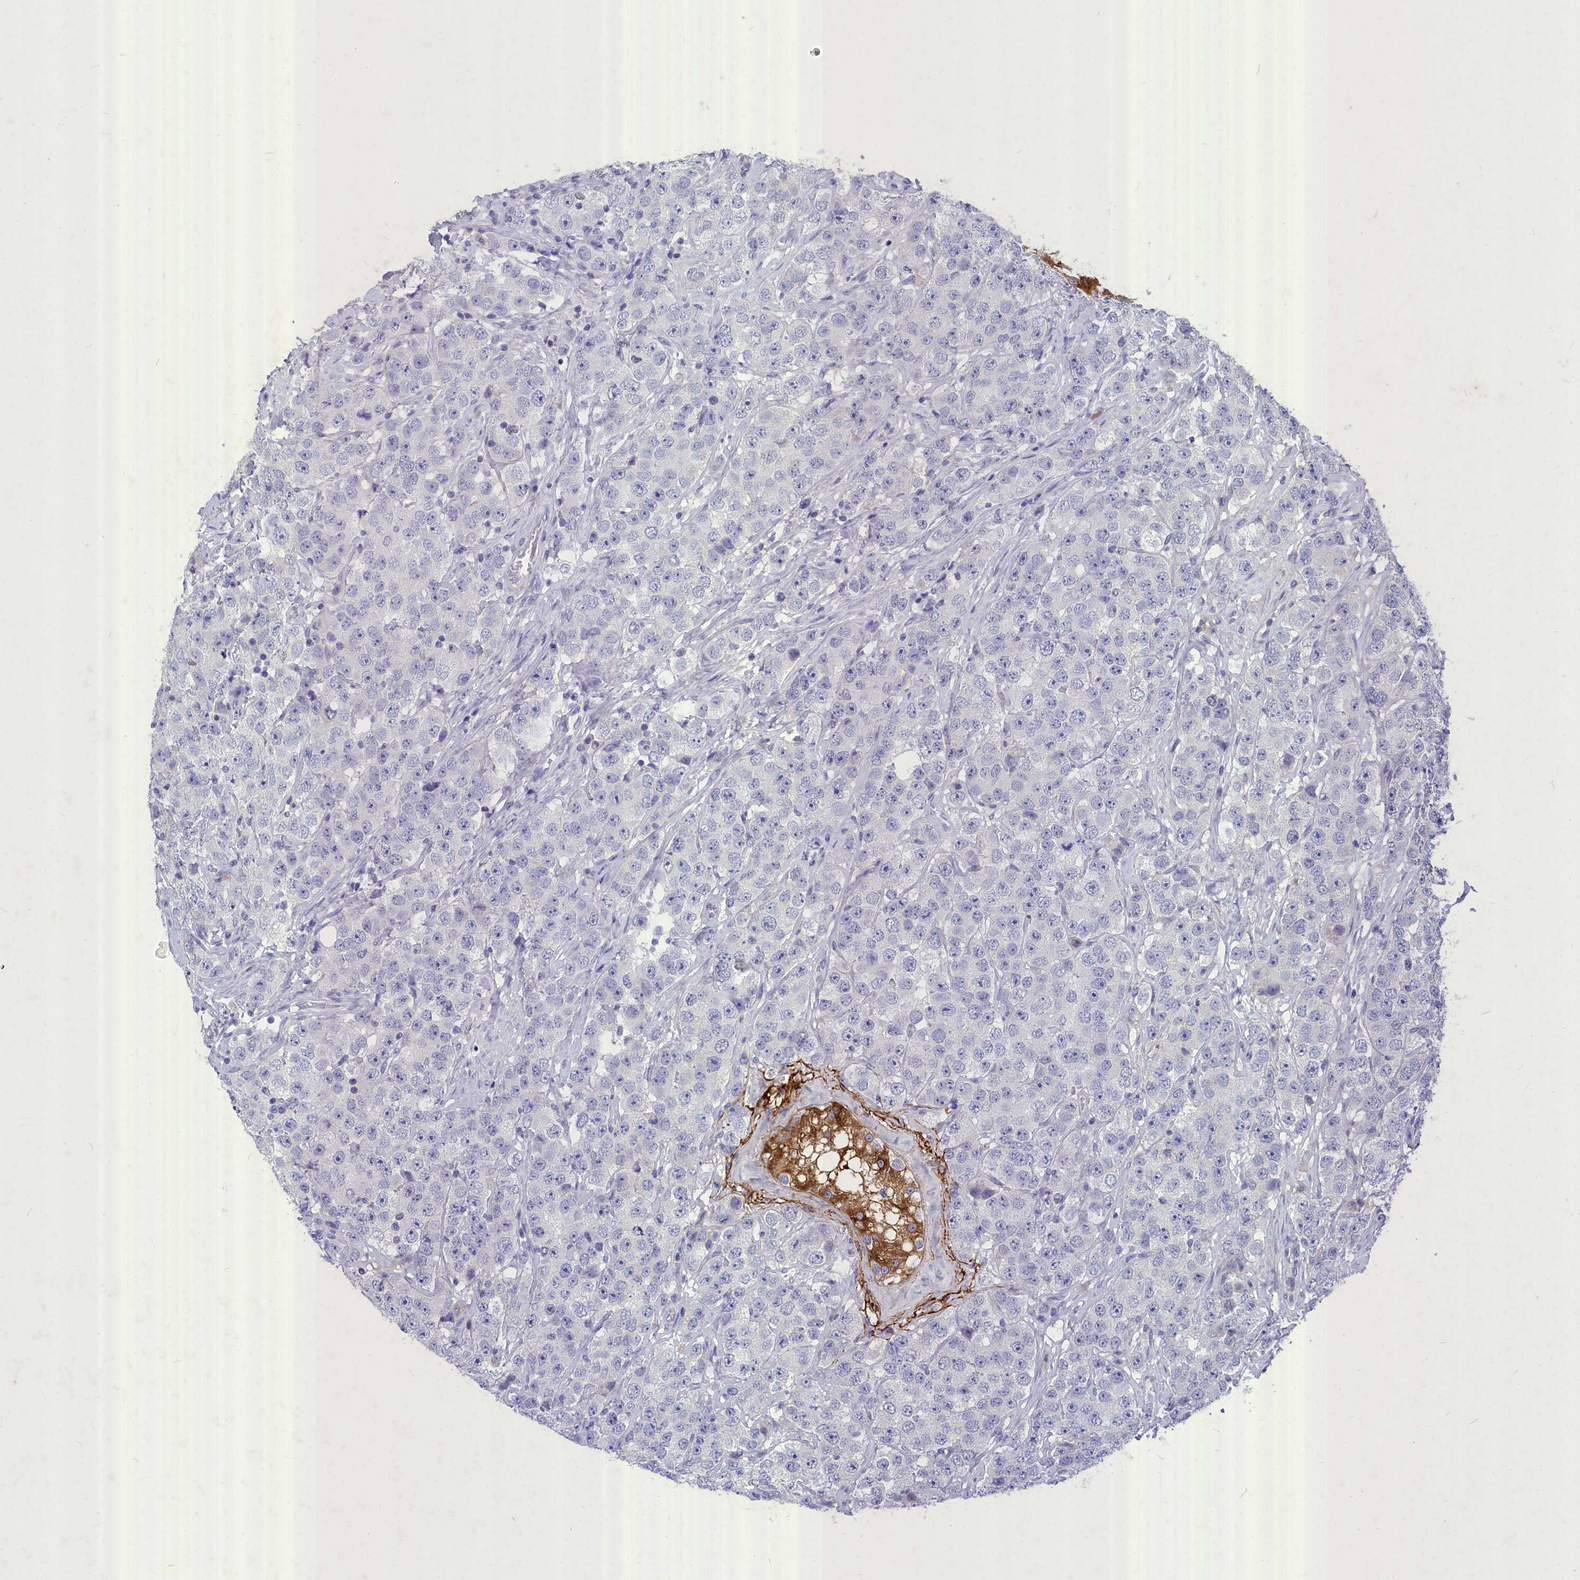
{"staining": {"intensity": "negative", "quantity": "none", "location": "none"}, "tissue": "testis cancer", "cell_type": "Tumor cells", "image_type": "cancer", "snomed": [{"axis": "morphology", "description": "Seminoma, NOS"}, {"axis": "topography", "description": "Testis"}], "caption": "Immunohistochemistry (IHC) of testis cancer displays no expression in tumor cells.", "gene": "DEFB119", "patient": {"sex": "male", "age": 28}}